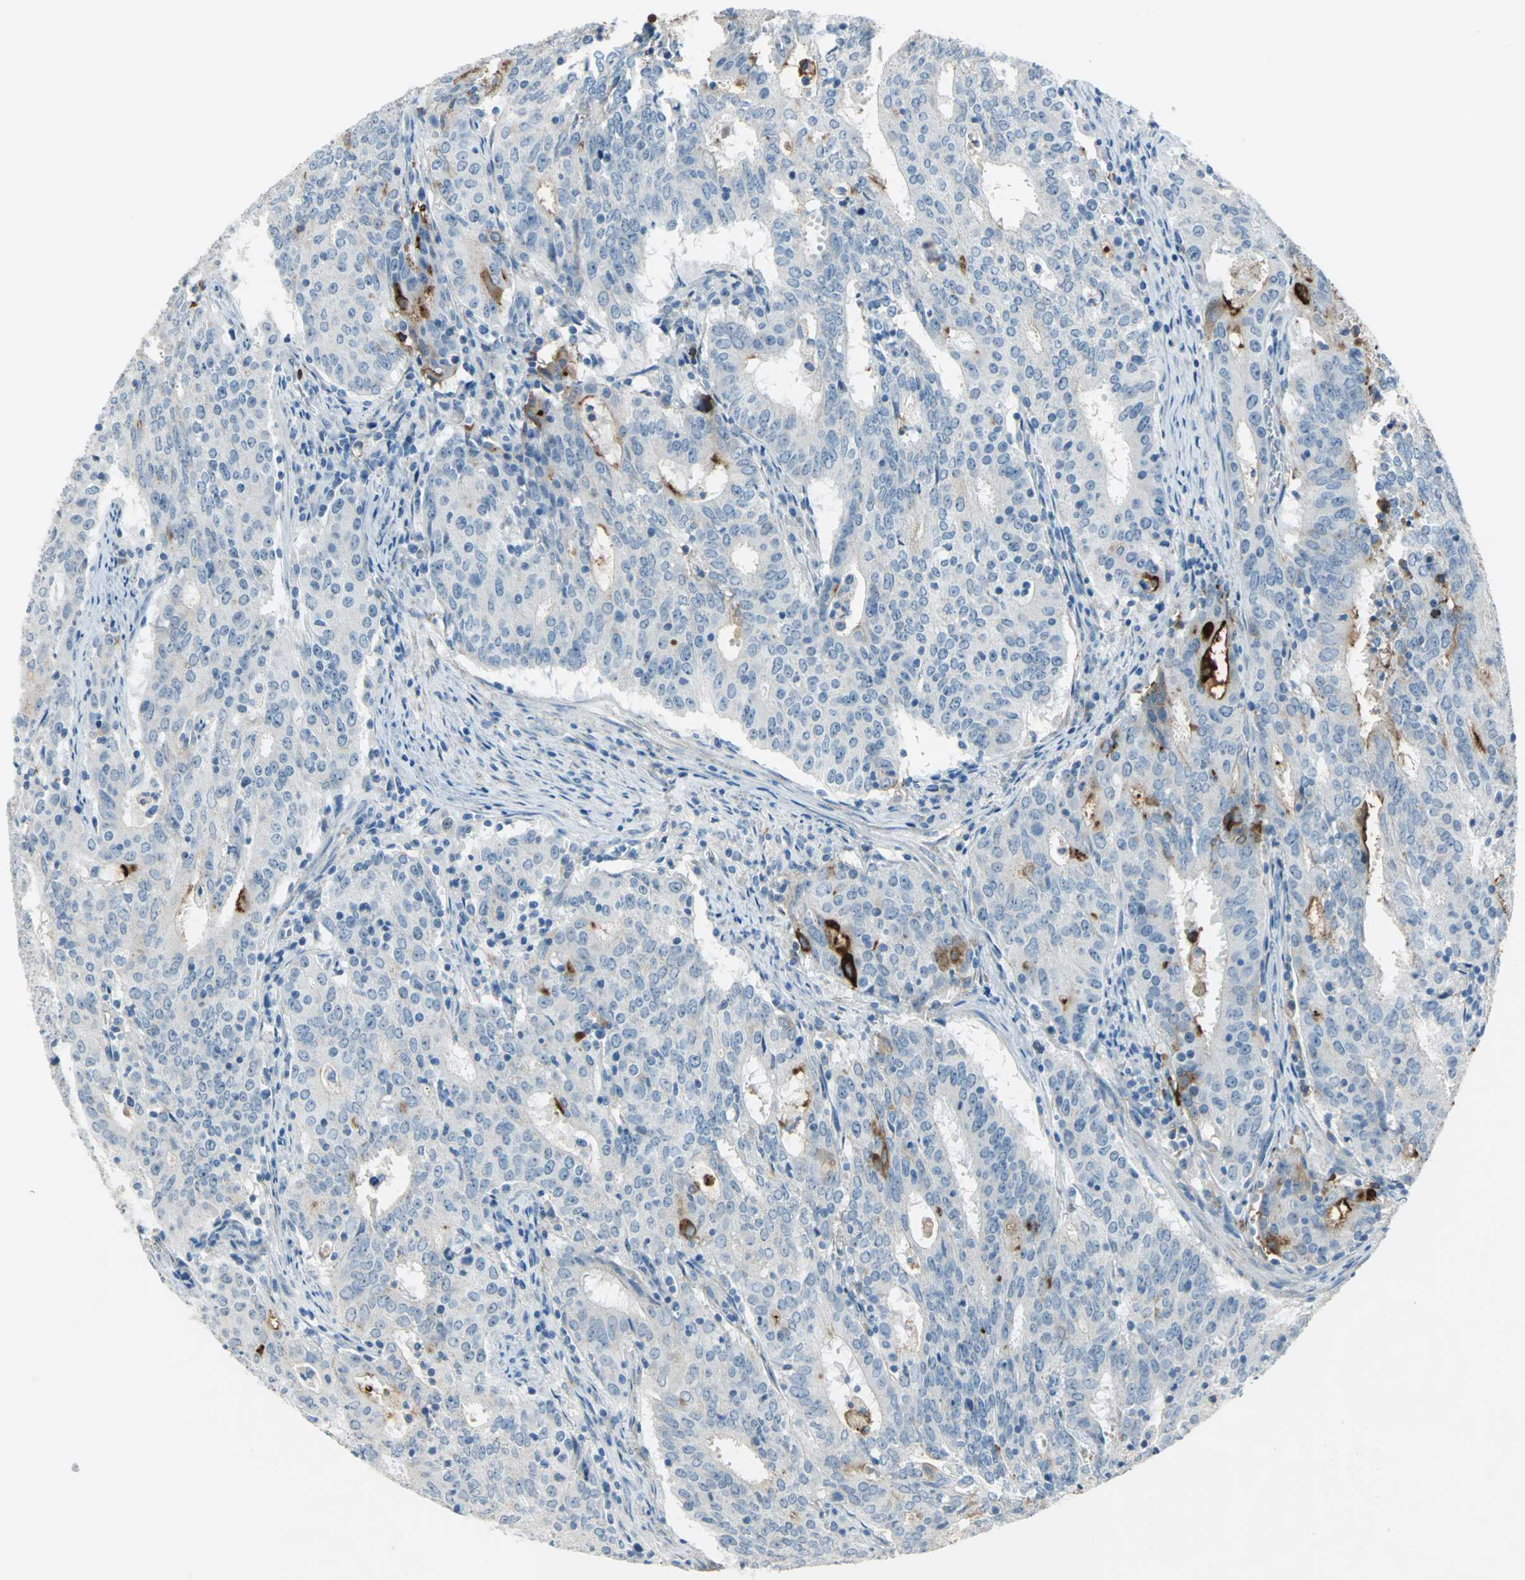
{"staining": {"intensity": "strong", "quantity": "<25%", "location": "cytoplasmic/membranous"}, "tissue": "cervical cancer", "cell_type": "Tumor cells", "image_type": "cancer", "snomed": [{"axis": "morphology", "description": "Adenocarcinoma, NOS"}, {"axis": "topography", "description": "Cervix"}], "caption": "Immunohistochemistry (DAB) staining of human cervical adenocarcinoma displays strong cytoplasmic/membranous protein expression in about <25% of tumor cells. Nuclei are stained in blue.", "gene": "MUC4", "patient": {"sex": "female", "age": 44}}